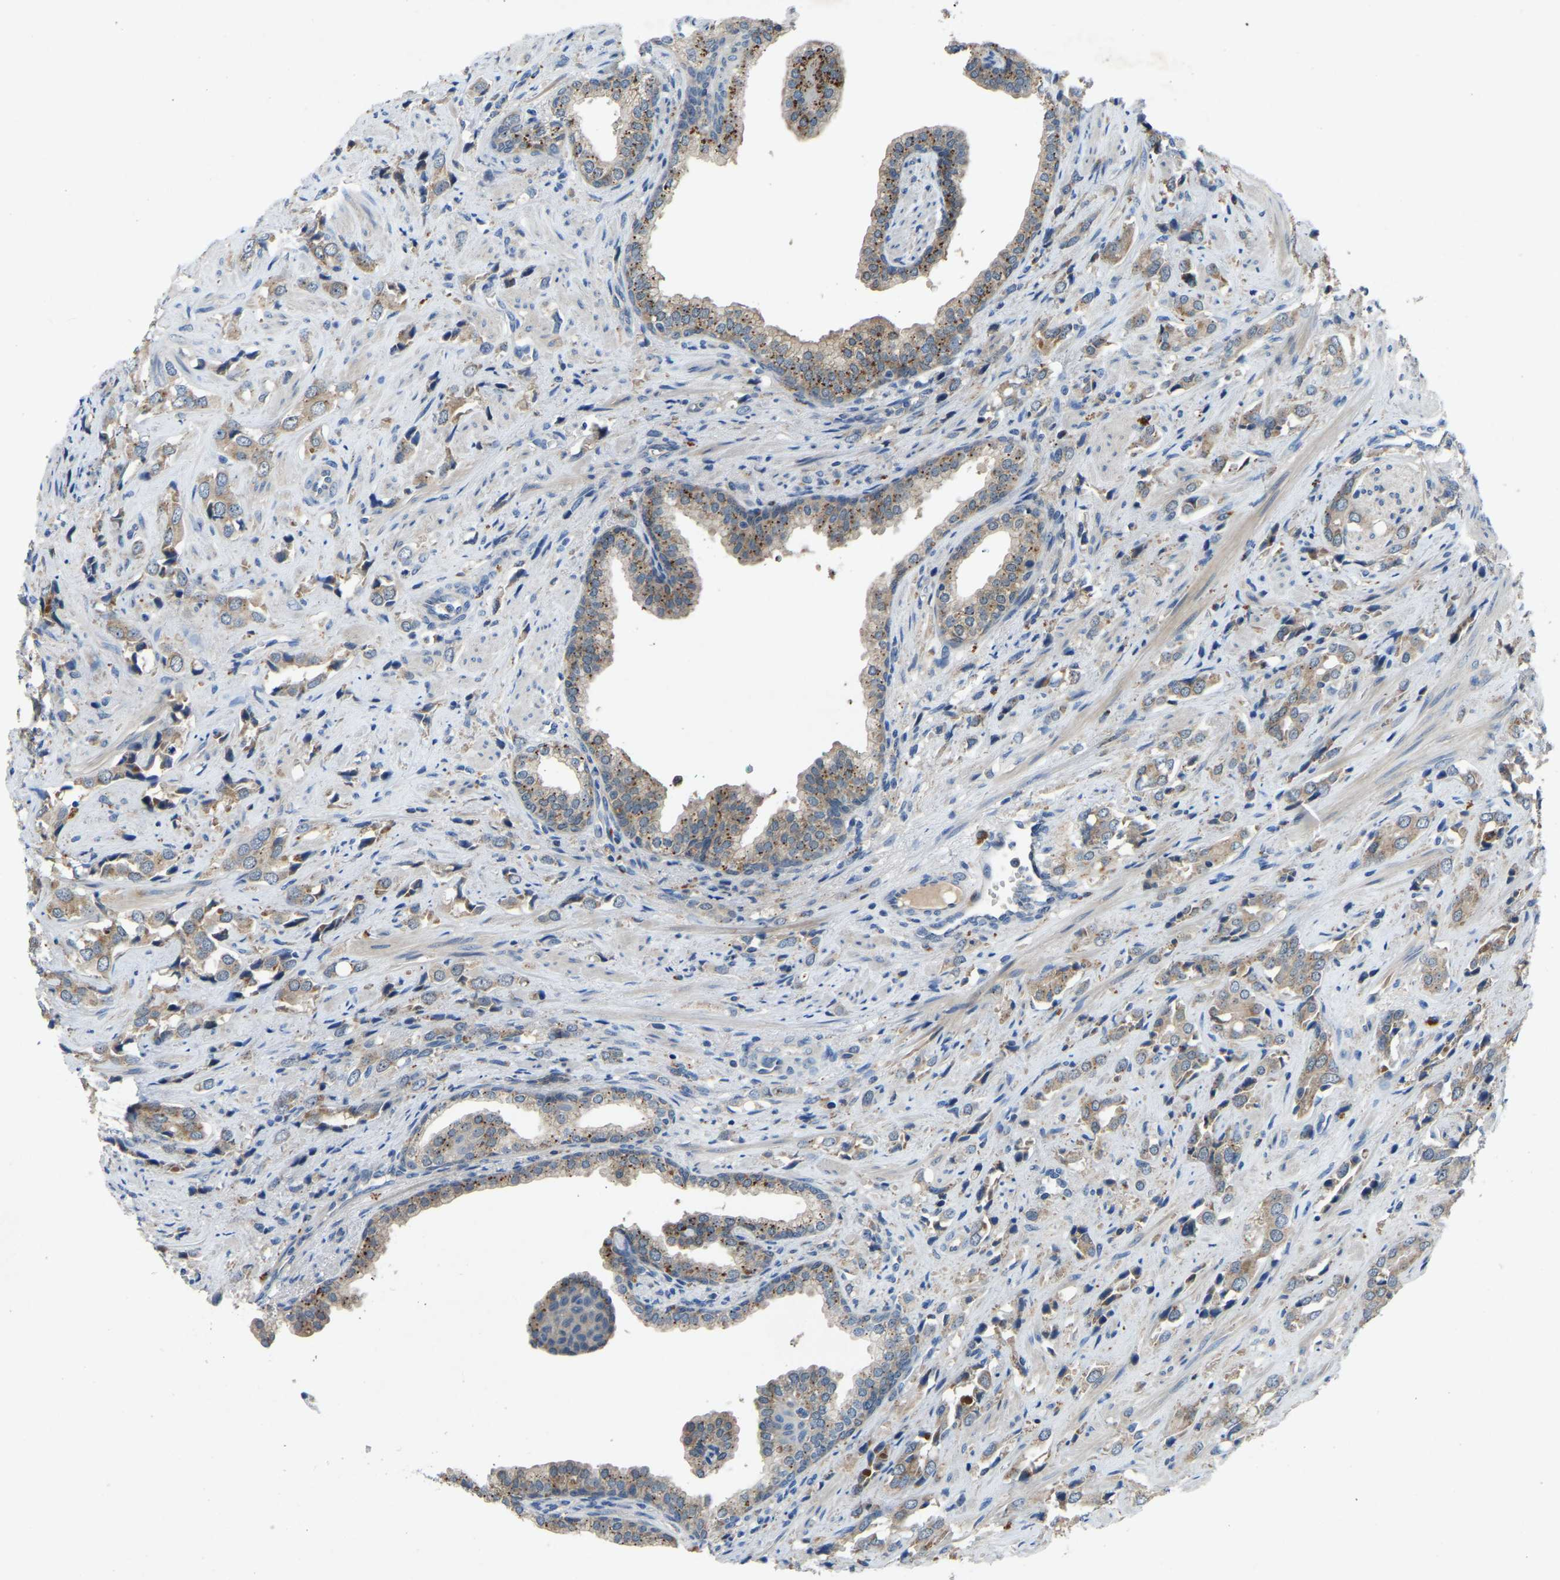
{"staining": {"intensity": "moderate", "quantity": "<25%", "location": "cytoplasmic/membranous"}, "tissue": "prostate cancer", "cell_type": "Tumor cells", "image_type": "cancer", "snomed": [{"axis": "morphology", "description": "Adenocarcinoma, High grade"}, {"axis": "topography", "description": "Prostate"}], "caption": "Prostate cancer (adenocarcinoma (high-grade)) stained with a brown dye reveals moderate cytoplasmic/membranous positive positivity in about <25% of tumor cells.", "gene": "FHIT", "patient": {"sex": "male", "age": 52}}